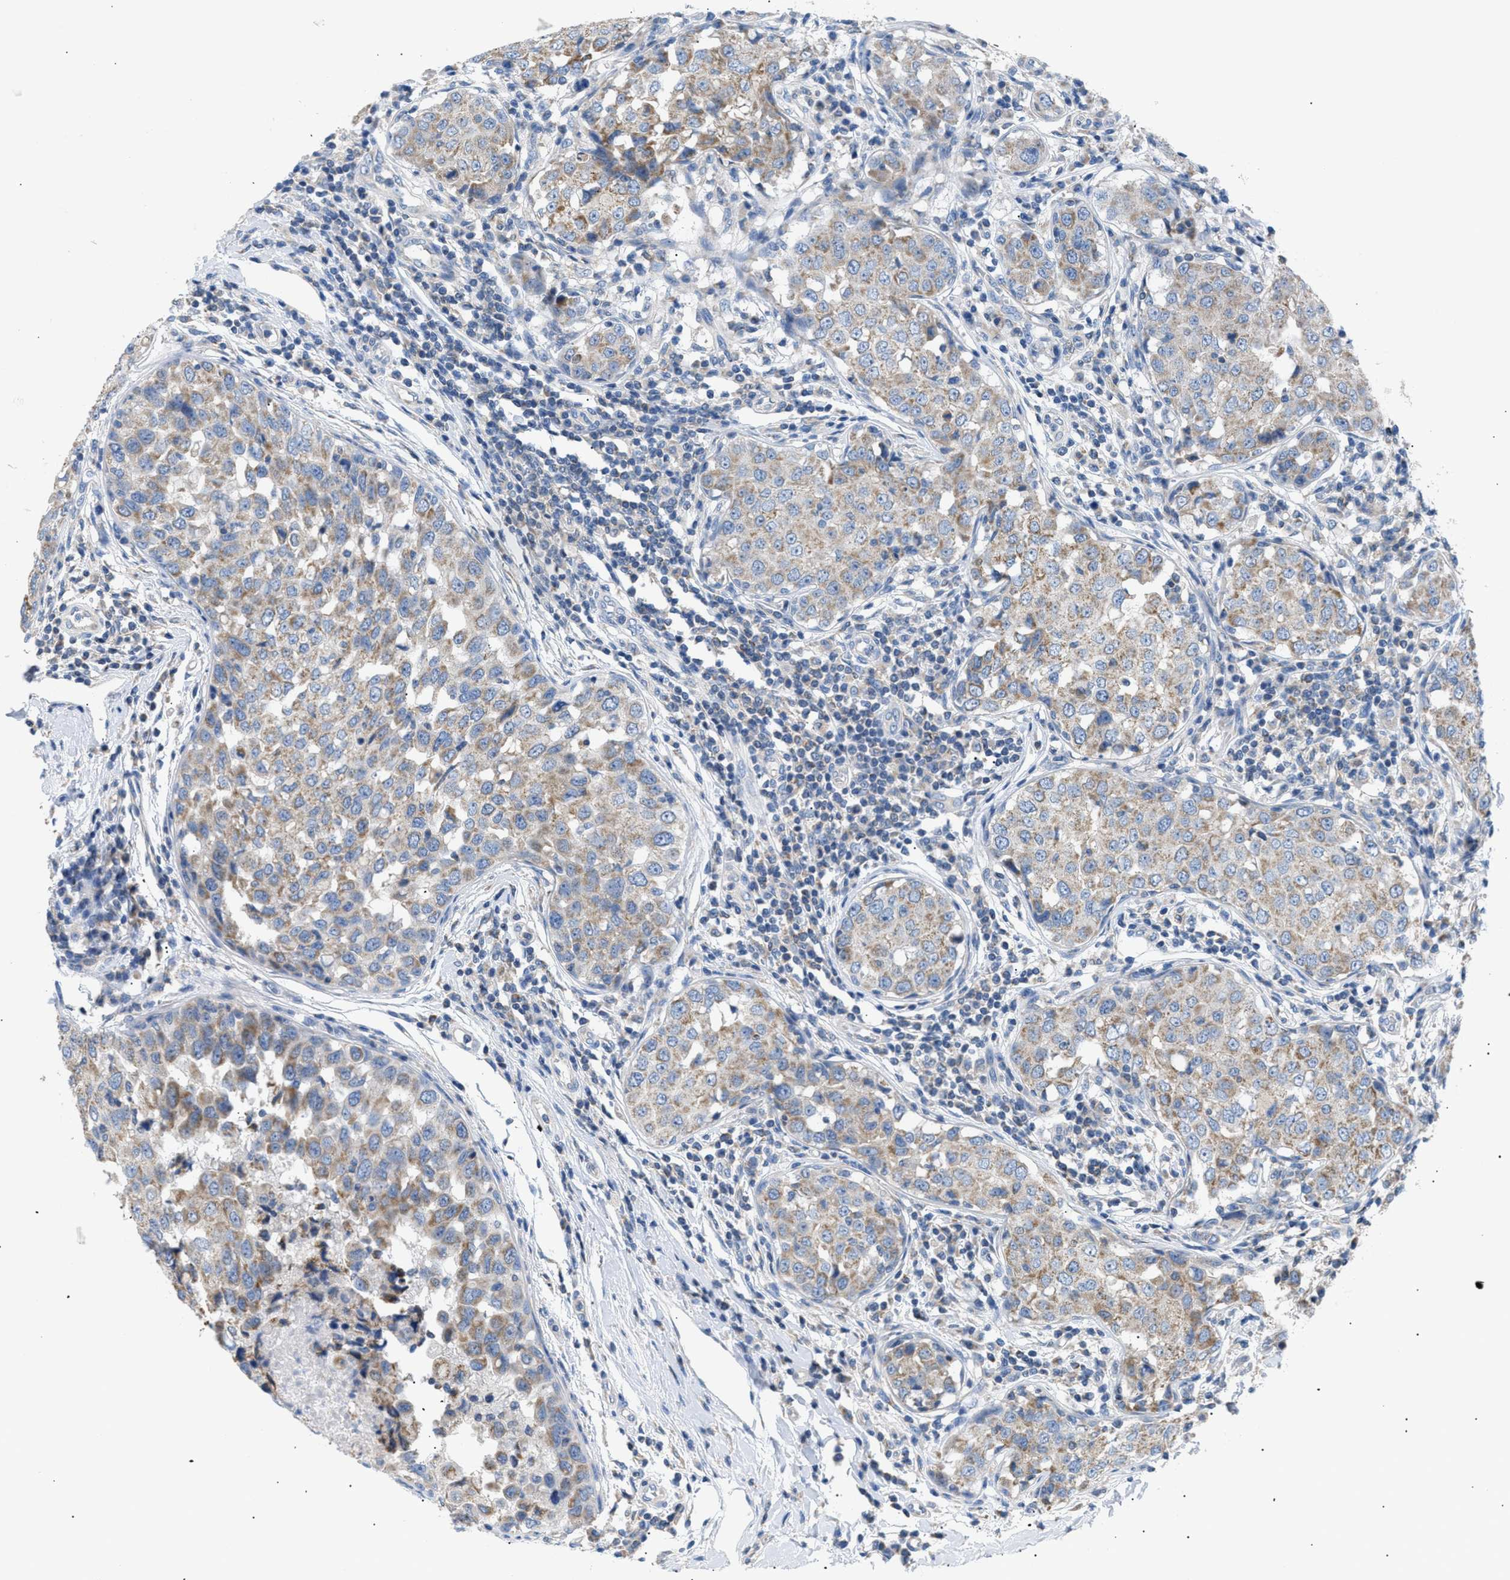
{"staining": {"intensity": "moderate", "quantity": "<25%", "location": "cytoplasmic/membranous"}, "tissue": "breast cancer", "cell_type": "Tumor cells", "image_type": "cancer", "snomed": [{"axis": "morphology", "description": "Duct carcinoma"}, {"axis": "topography", "description": "Breast"}], "caption": "Human breast cancer (intraductal carcinoma) stained with a protein marker reveals moderate staining in tumor cells.", "gene": "ILDR1", "patient": {"sex": "female", "age": 27}}